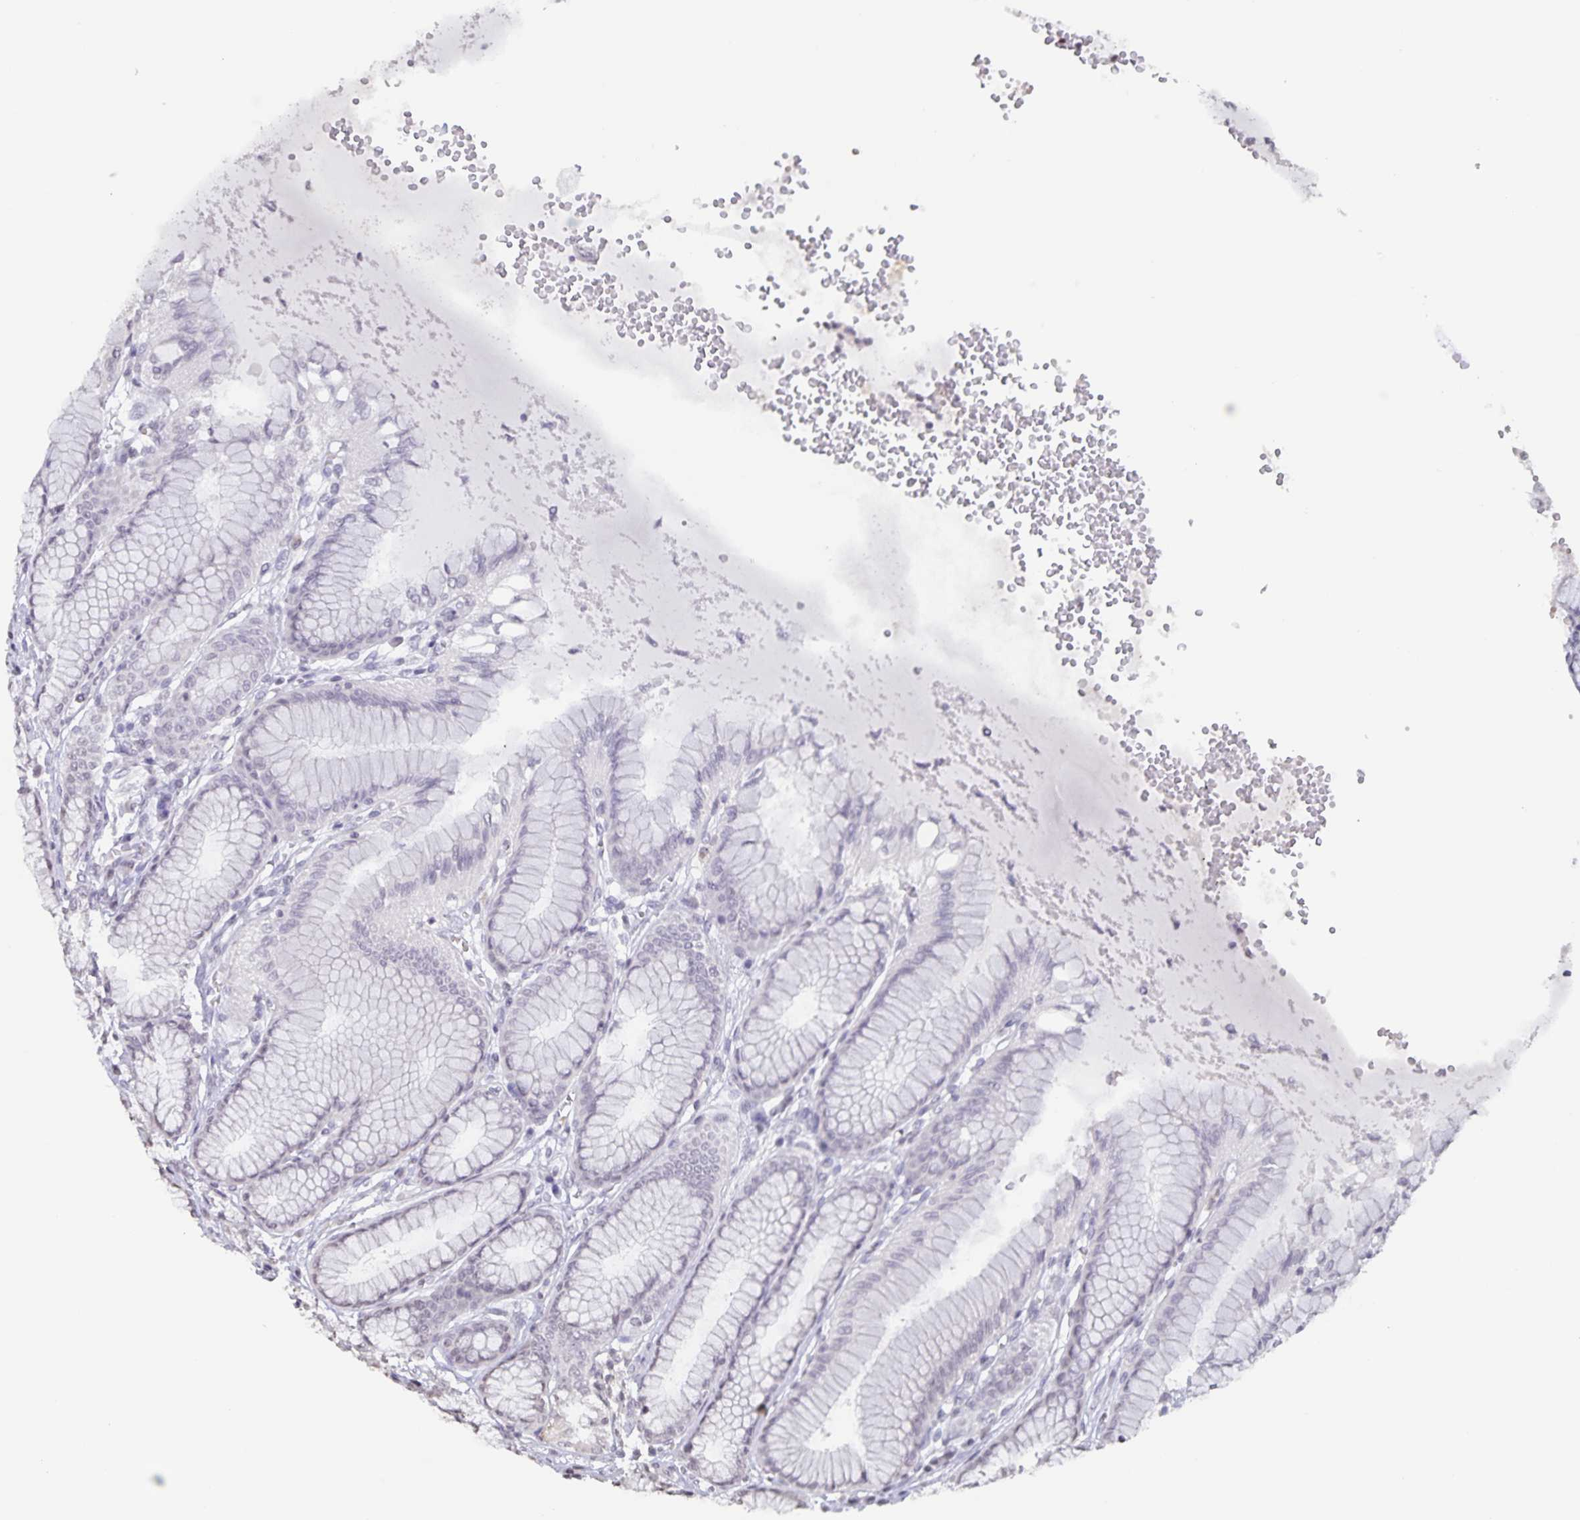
{"staining": {"intensity": "strong", "quantity": "<25%", "location": "cytoplasmic/membranous"}, "tissue": "stomach", "cell_type": "Glandular cells", "image_type": "normal", "snomed": [{"axis": "morphology", "description": "Normal tissue, NOS"}, {"axis": "topography", "description": "Stomach"}, {"axis": "topography", "description": "Stomach, lower"}], "caption": "Immunohistochemical staining of benign stomach exhibits medium levels of strong cytoplasmic/membranous staining in approximately <25% of glandular cells.", "gene": "AQP4", "patient": {"sex": "male", "age": 76}}